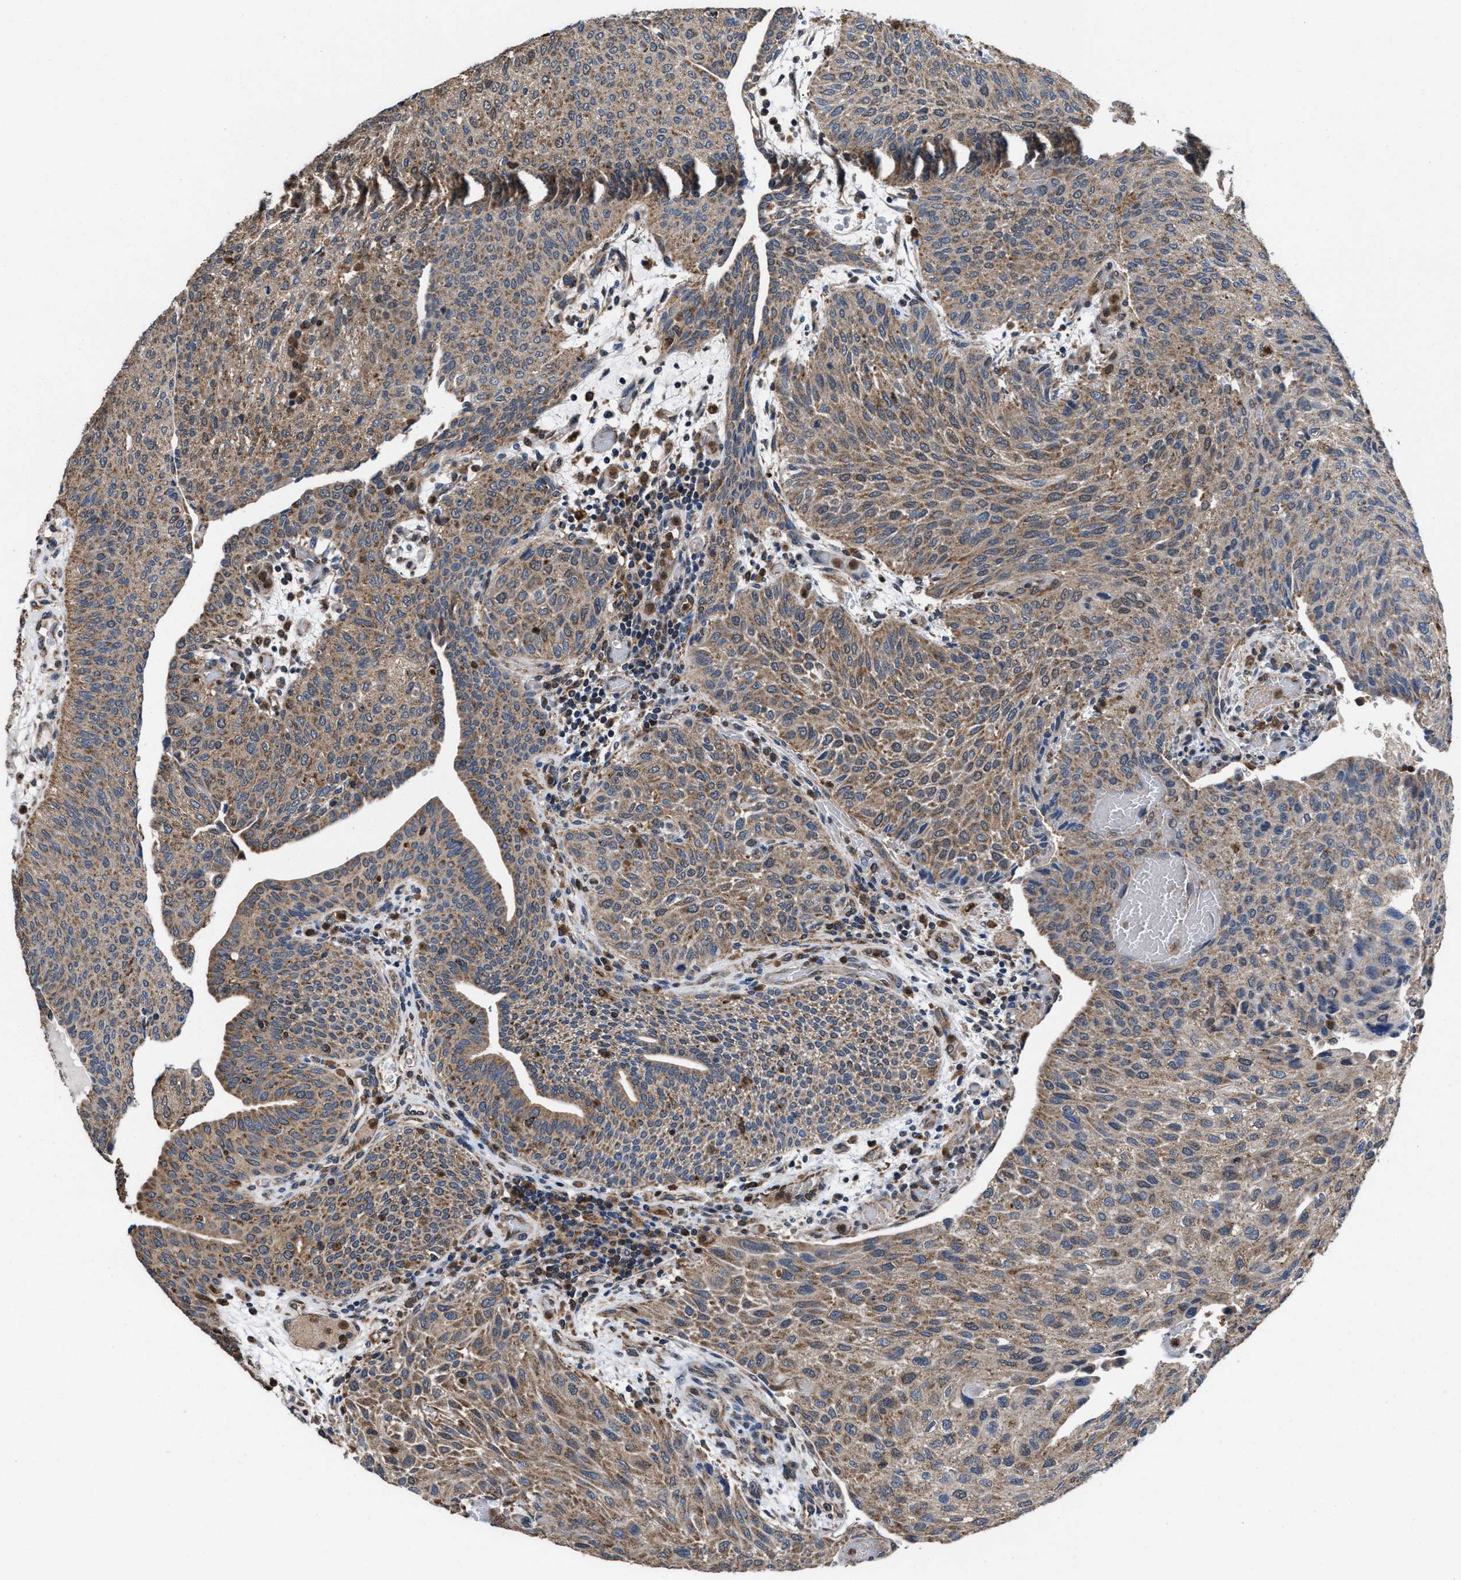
{"staining": {"intensity": "weak", "quantity": ">75%", "location": "cytoplasmic/membranous"}, "tissue": "urothelial cancer", "cell_type": "Tumor cells", "image_type": "cancer", "snomed": [{"axis": "morphology", "description": "Urothelial carcinoma, Low grade"}, {"axis": "morphology", "description": "Urothelial carcinoma, High grade"}, {"axis": "topography", "description": "Urinary bladder"}], "caption": "Immunohistochemical staining of urothelial cancer displays weak cytoplasmic/membranous protein expression in about >75% of tumor cells.", "gene": "ACLY", "patient": {"sex": "male", "age": 35}}